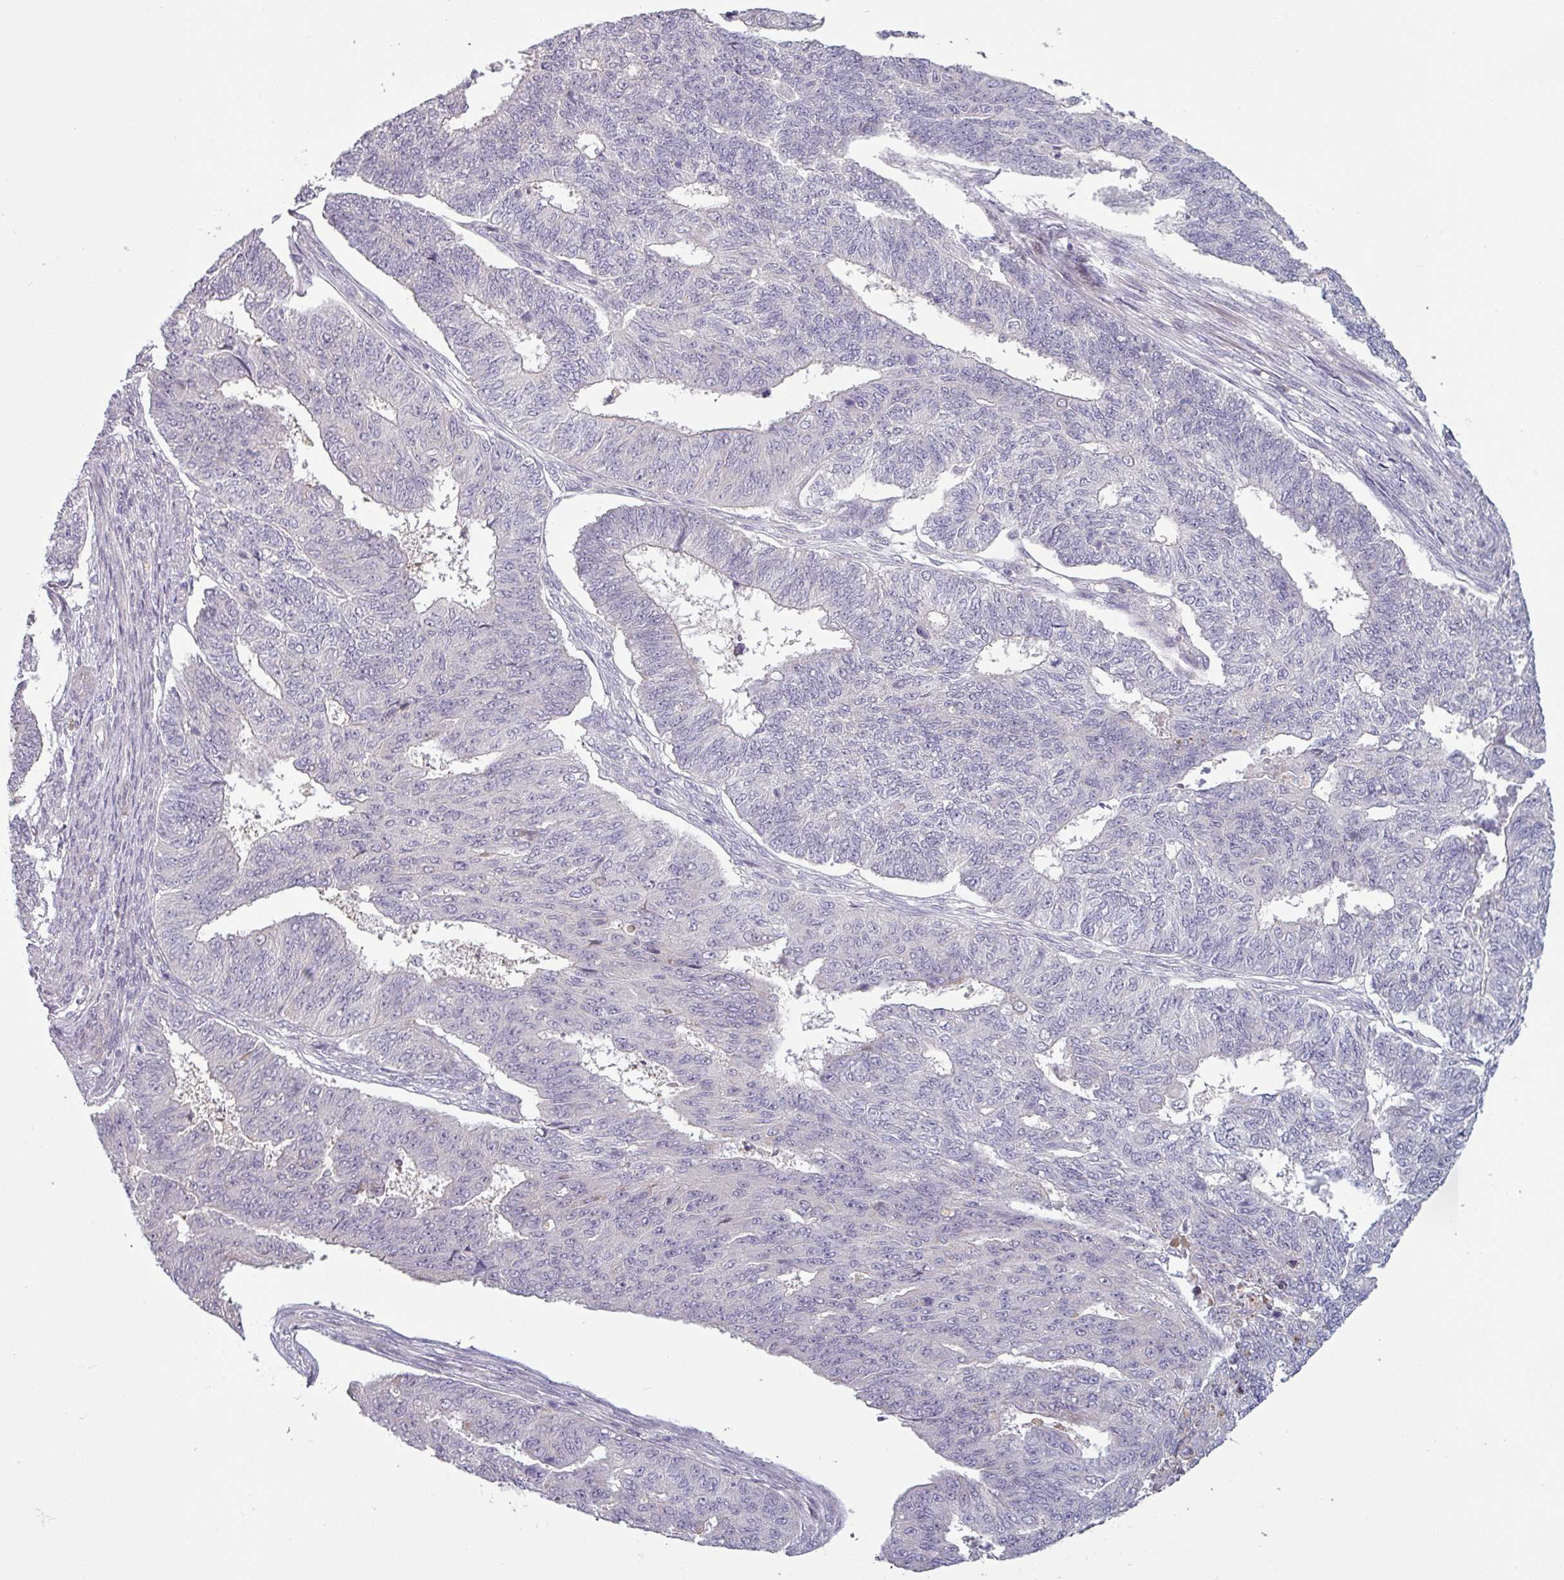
{"staining": {"intensity": "negative", "quantity": "none", "location": "none"}, "tissue": "endometrial cancer", "cell_type": "Tumor cells", "image_type": "cancer", "snomed": [{"axis": "morphology", "description": "Adenocarcinoma, NOS"}, {"axis": "topography", "description": "Endometrium"}], "caption": "DAB immunohistochemical staining of human endometrial adenocarcinoma exhibits no significant staining in tumor cells. (DAB (3,3'-diaminobenzidine) immunohistochemistry with hematoxylin counter stain).", "gene": "C2orf16", "patient": {"sex": "female", "age": 32}}